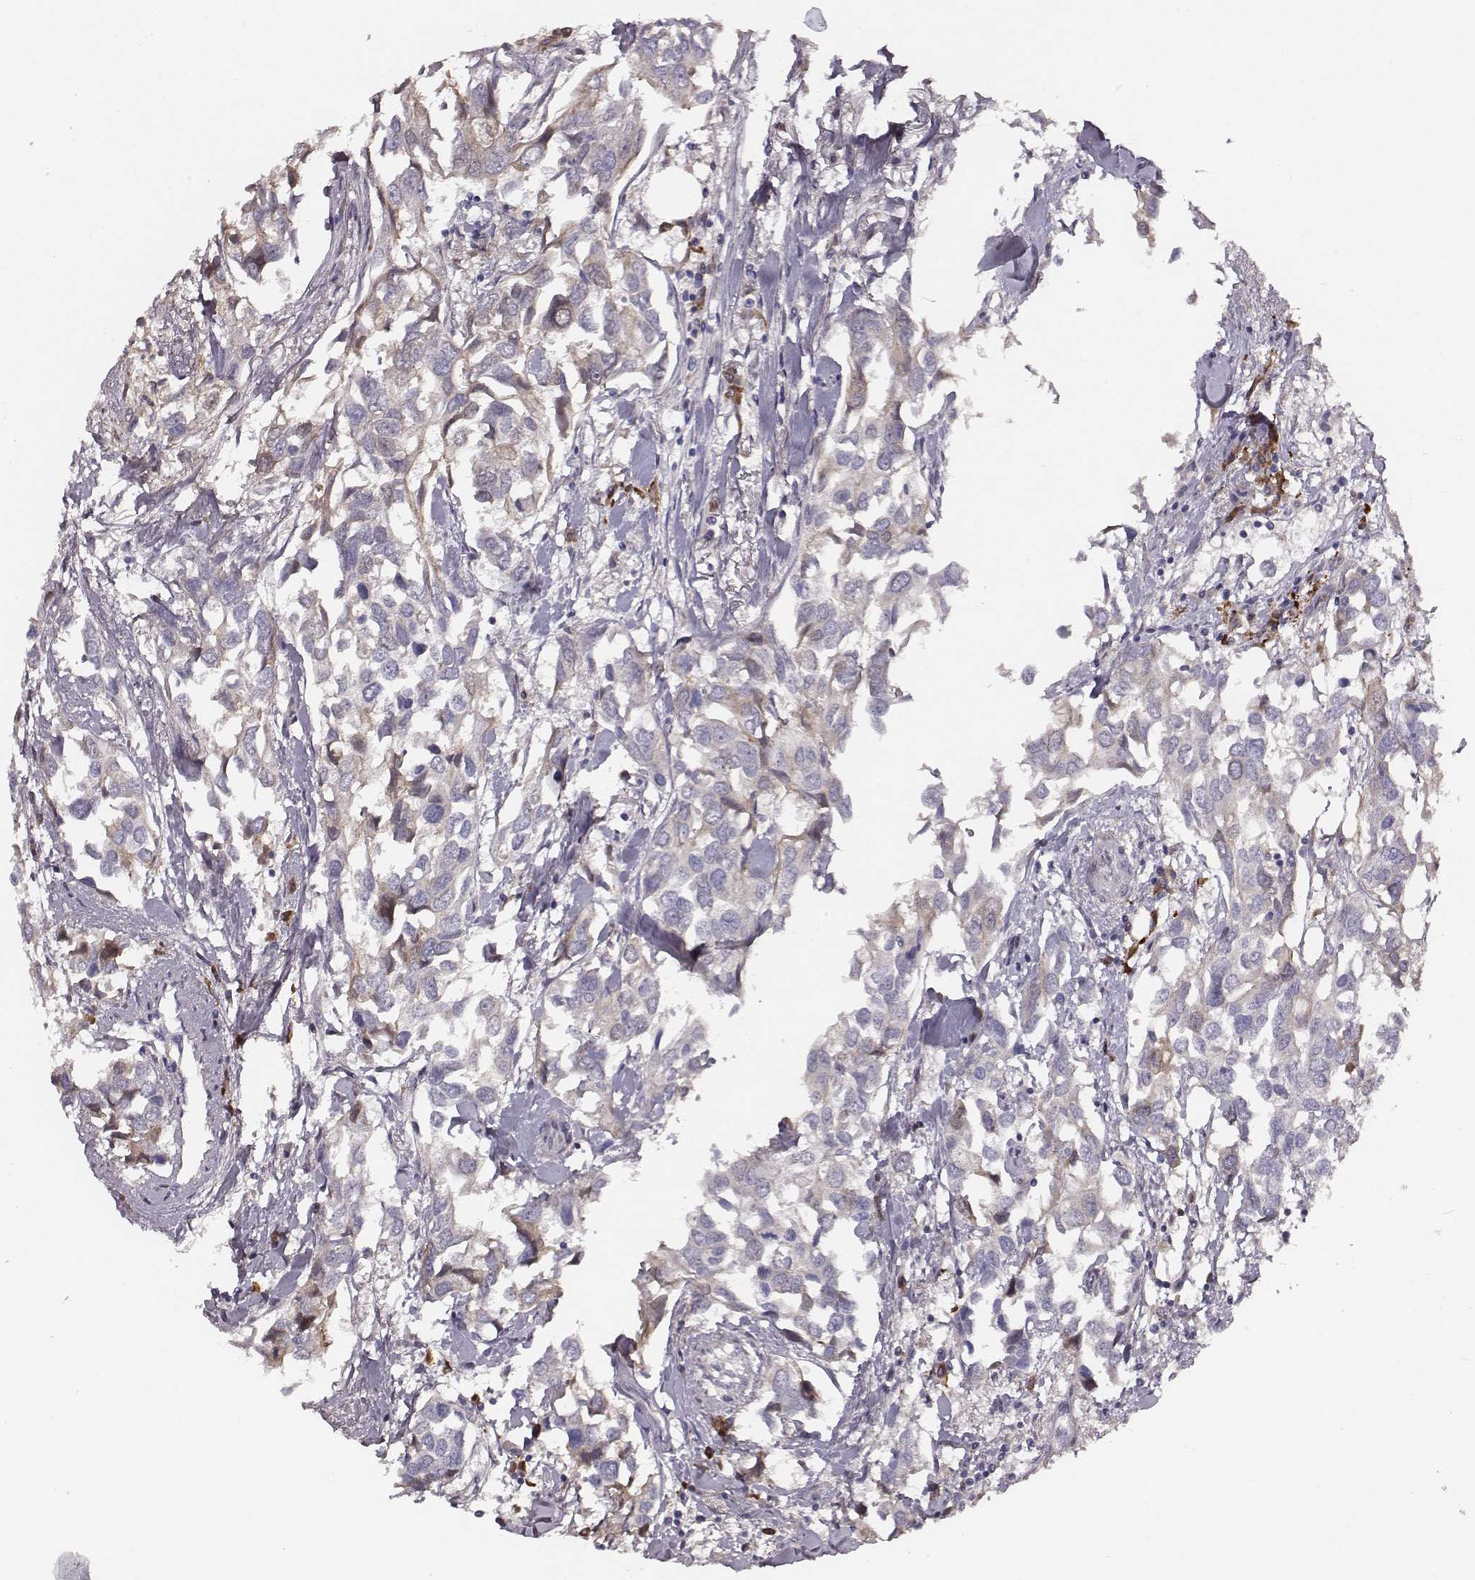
{"staining": {"intensity": "negative", "quantity": "none", "location": "none"}, "tissue": "breast cancer", "cell_type": "Tumor cells", "image_type": "cancer", "snomed": [{"axis": "morphology", "description": "Duct carcinoma"}, {"axis": "topography", "description": "Breast"}], "caption": "IHC of breast cancer (infiltrating ductal carcinoma) reveals no staining in tumor cells.", "gene": "SLC22A6", "patient": {"sex": "female", "age": 83}}